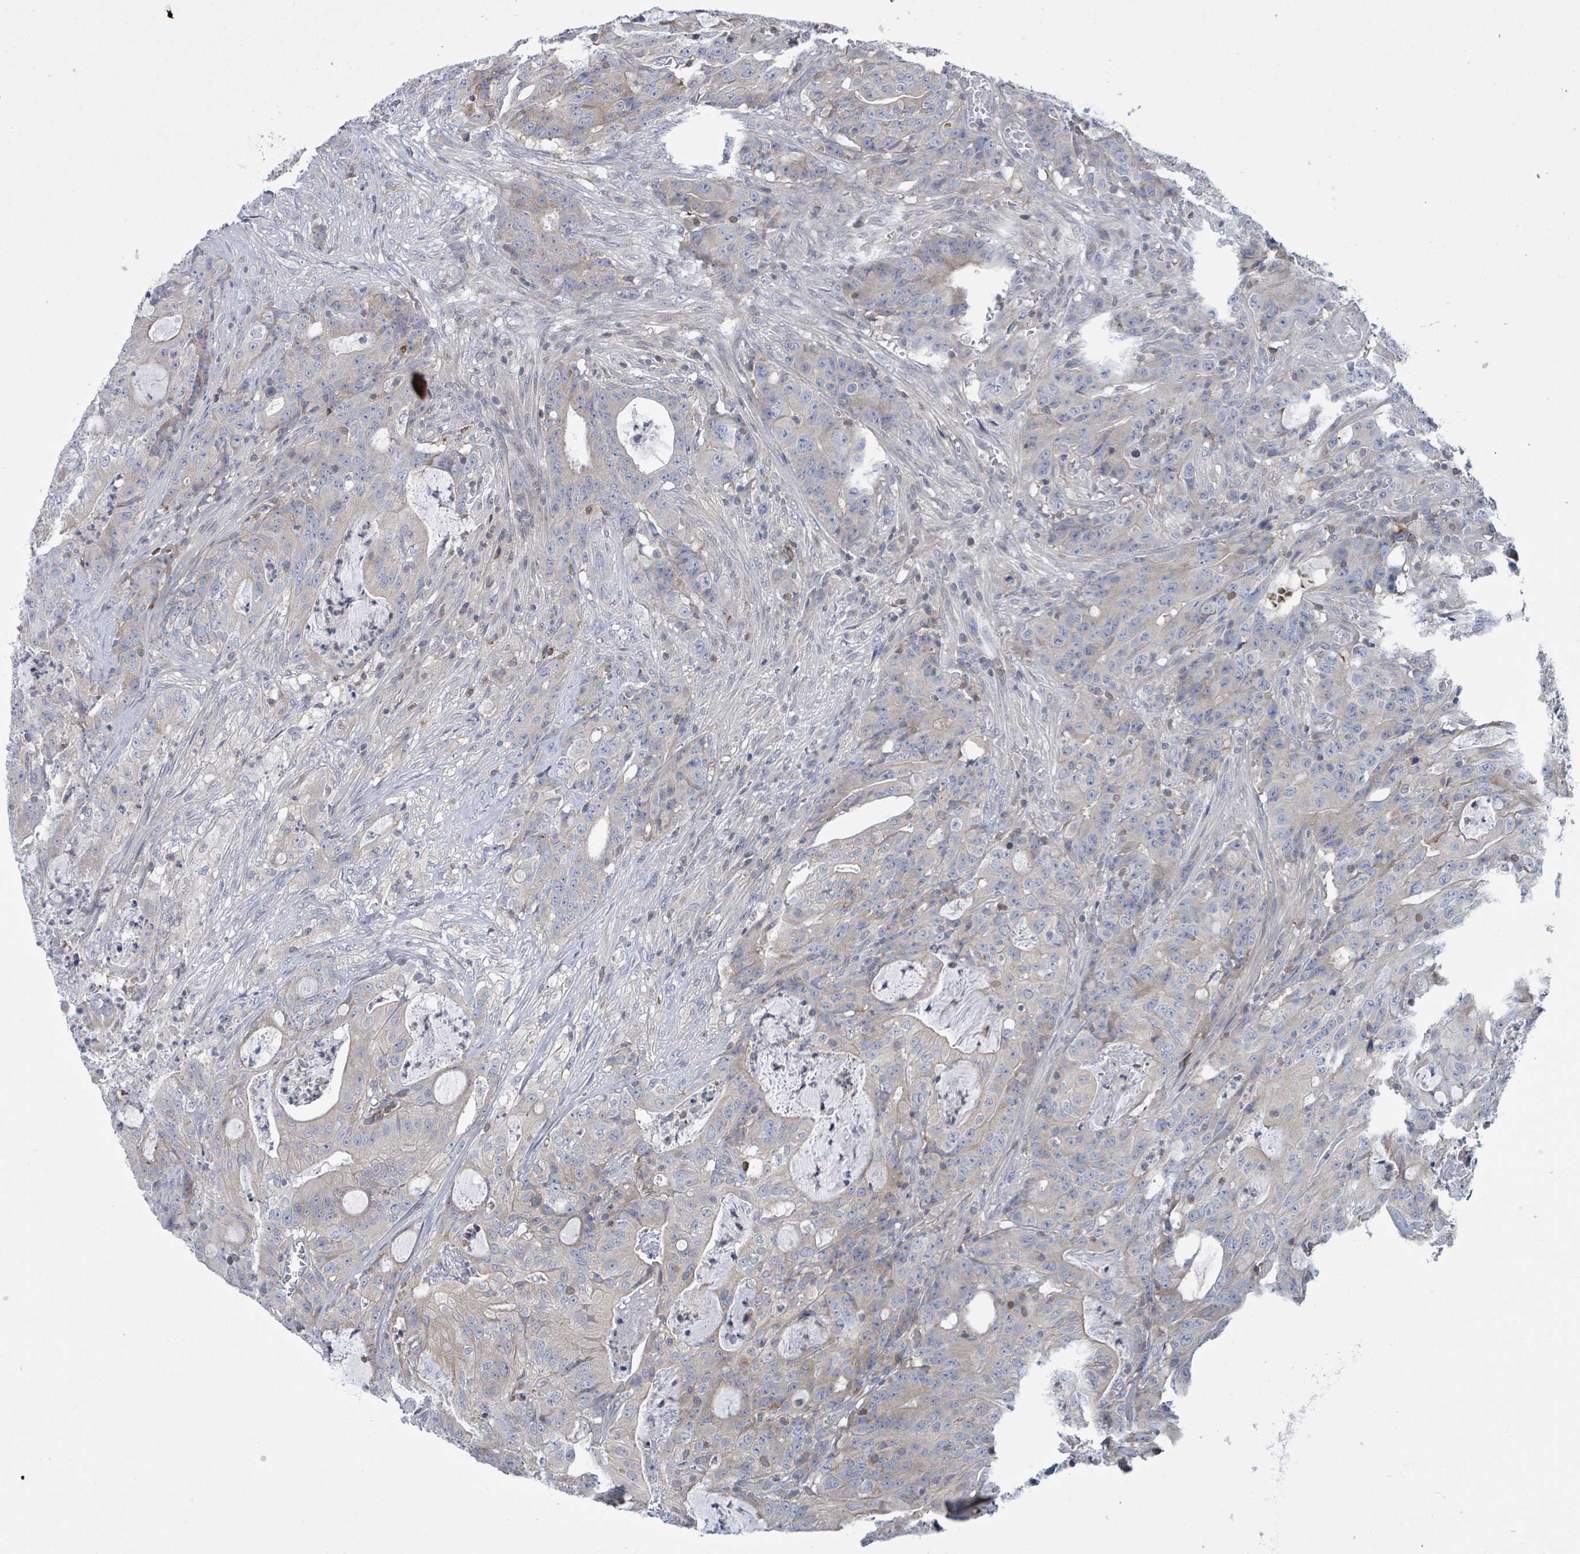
{"staining": {"intensity": "negative", "quantity": "none", "location": "none"}, "tissue": "colorectal cancer", "cell_type": "Tumor cells", "image_type": "cancer", "snomed": [{"axis": "morphology", "description": "Adenocarcinoma, NOS"}, {"axis": "topography", "description": "Colon"}], "caption": "Colorectal adenocarcinoma stained for a protein using immunohistochemistry (IHC) shows no positivity tumor cells.", "gene": "DGKZ", "patient": {"sex": "male", "age": 83}}